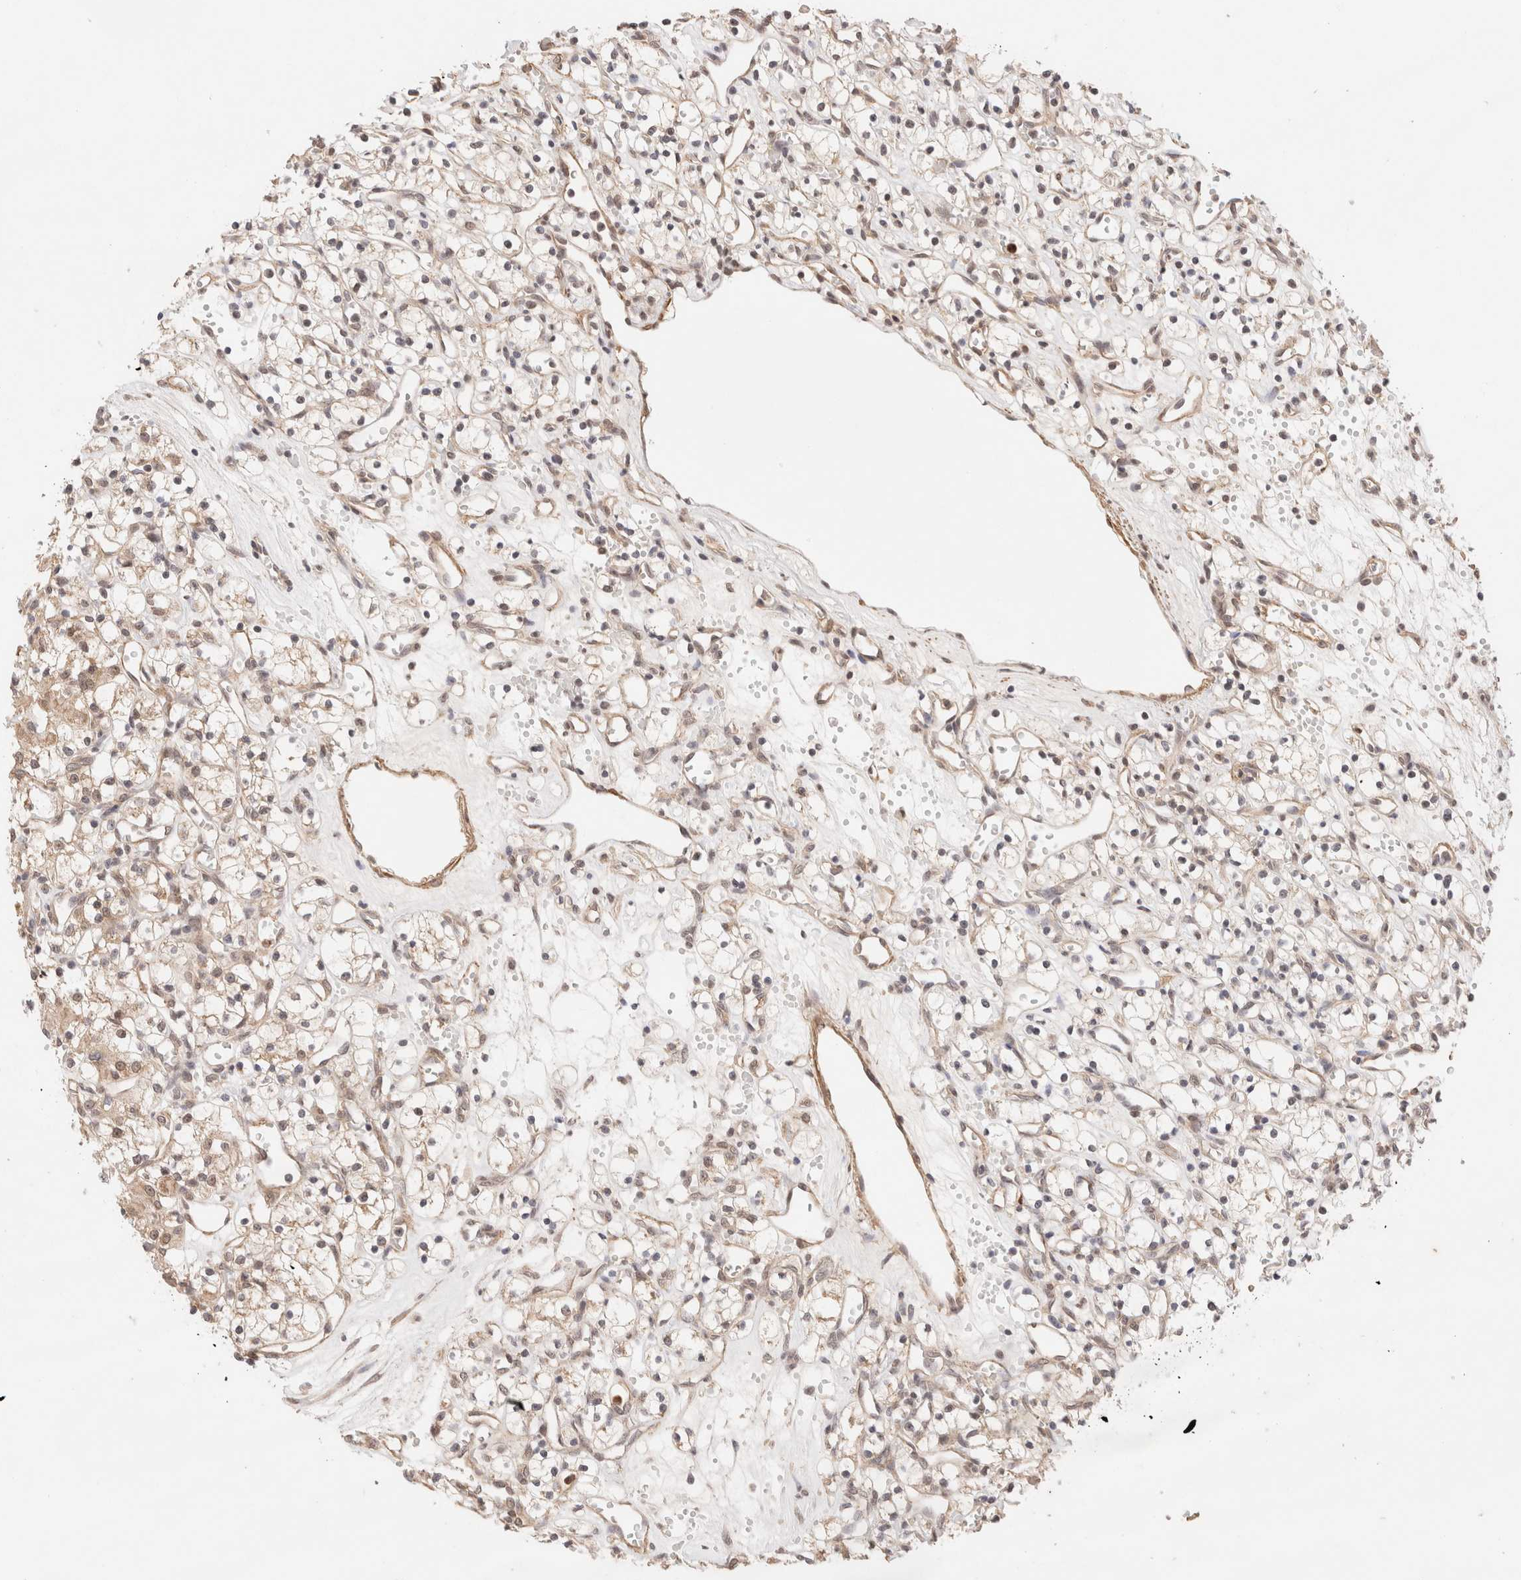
{"staining": {"intensity": "weak", "quantity": ">75%", "location": "cytoplasmic/membranous,nuclear"}, "tissue": "renal cancer", "cell_type": "Tumor cells", "image_type": "cancer", "snomed": [{"axis": "morphology", "description": "Adenocarcinoma, NOS"}, {"axis": "topography", "description": "Kidney"}], "caption": "A high-resolution image shows immunohistochemistry (IHC) staining of adenocarcinoma (renal), which demonstrates weak cytoplasmic/membranous and nuclear positivity in approximately >75% of tumor cells.", "gene": "BRPF3", "patient": {"sex": "female", "age": 59}}